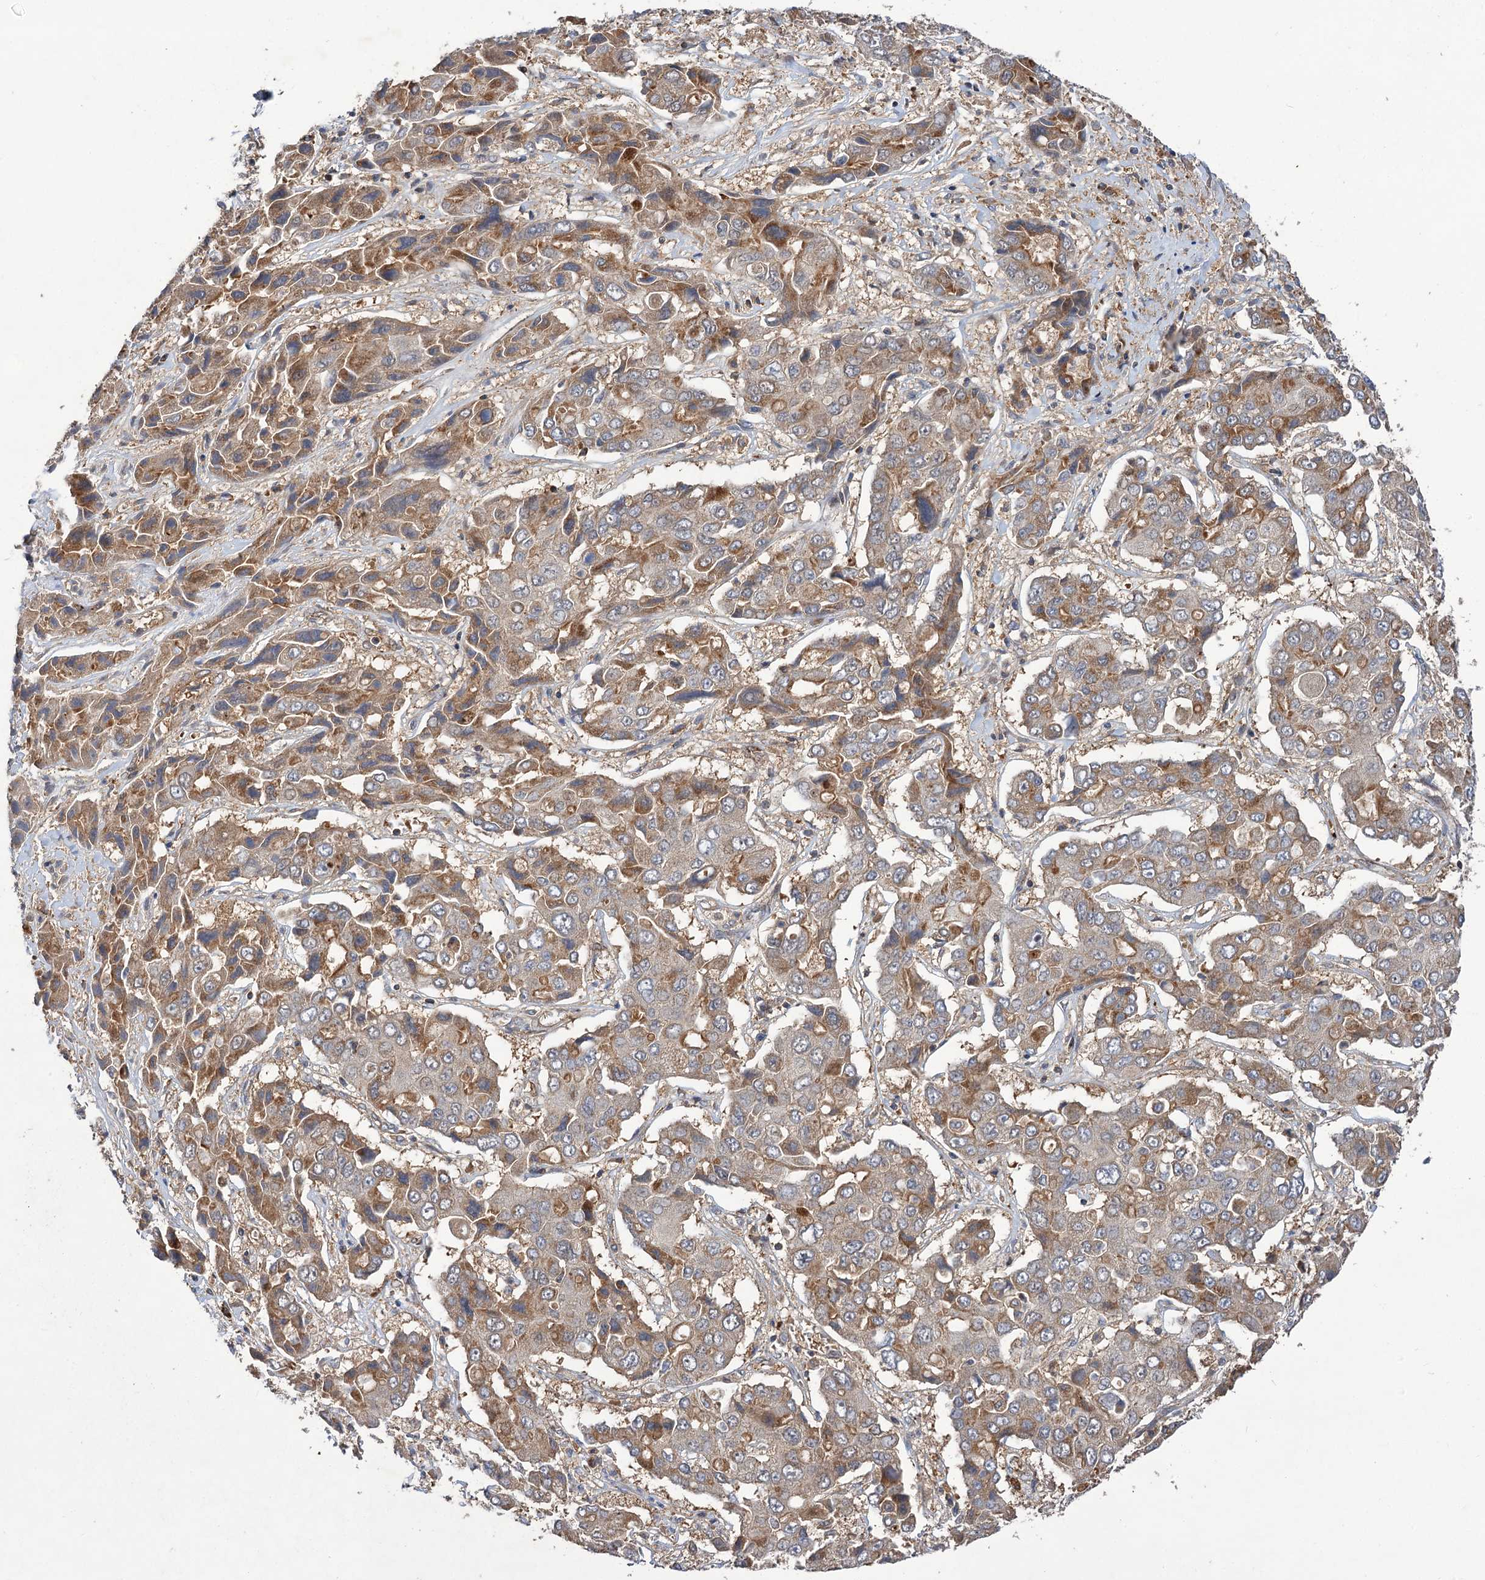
{"staining": {"intensity": "moderate", "quantity": "25%-75%", "location": "cytoplasmic/membranous"}, "tissue": "liver cancer", "cell_type": "Tumor cells", "image_type": "cancer", "snomed": [{"axis": "morphology", "description": "Cholangiocarcinoma"}, {"axis": "topography", "description": "Liver"}], "caption": "DAB immunohistochemical staining of human cholangiocarcinoma (liver) exhibits moderate cytoplasmic/membranous protein expression in approximately 25%-75% of tumor cells.", "gene": "FBXW8", "patient": {"sex": "male", "age": 67}}